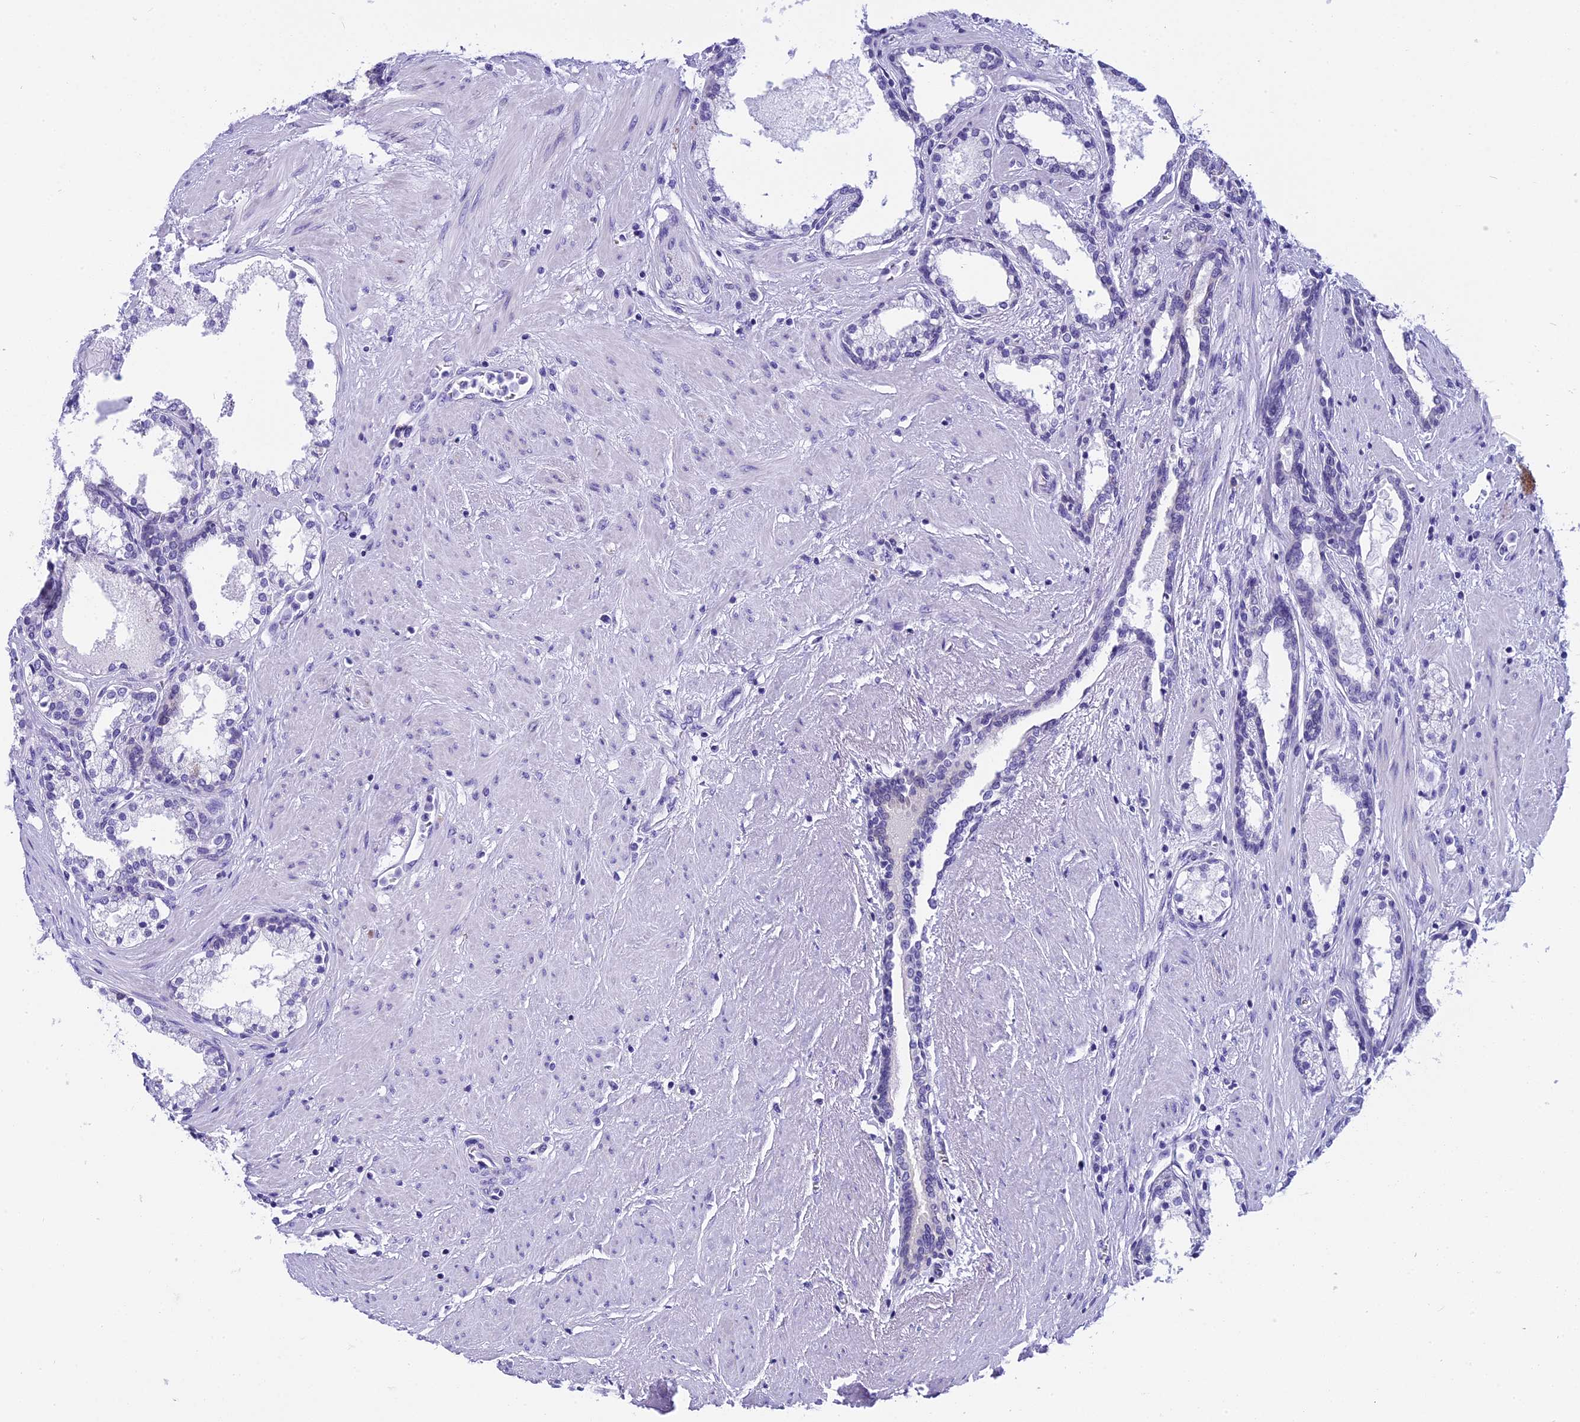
{"staining": {"intensity": "negative", "quantity": "none", "location": "none"}, "tissue": "prostate cancer", "cell_type": "Tumor cells", "image_type": "cancer", "snomed": [{"axis": "morphology", "description": "Adenocarcinoma, High grade"}, {"axis": "topography", "description": "Prostate"}], "caption": "Tumor cells are negative for protein expression in human prostate high-grade adenocarcinoma.", "gene": "KCTD14", "patient": {"sex": "male", "age": 58}}